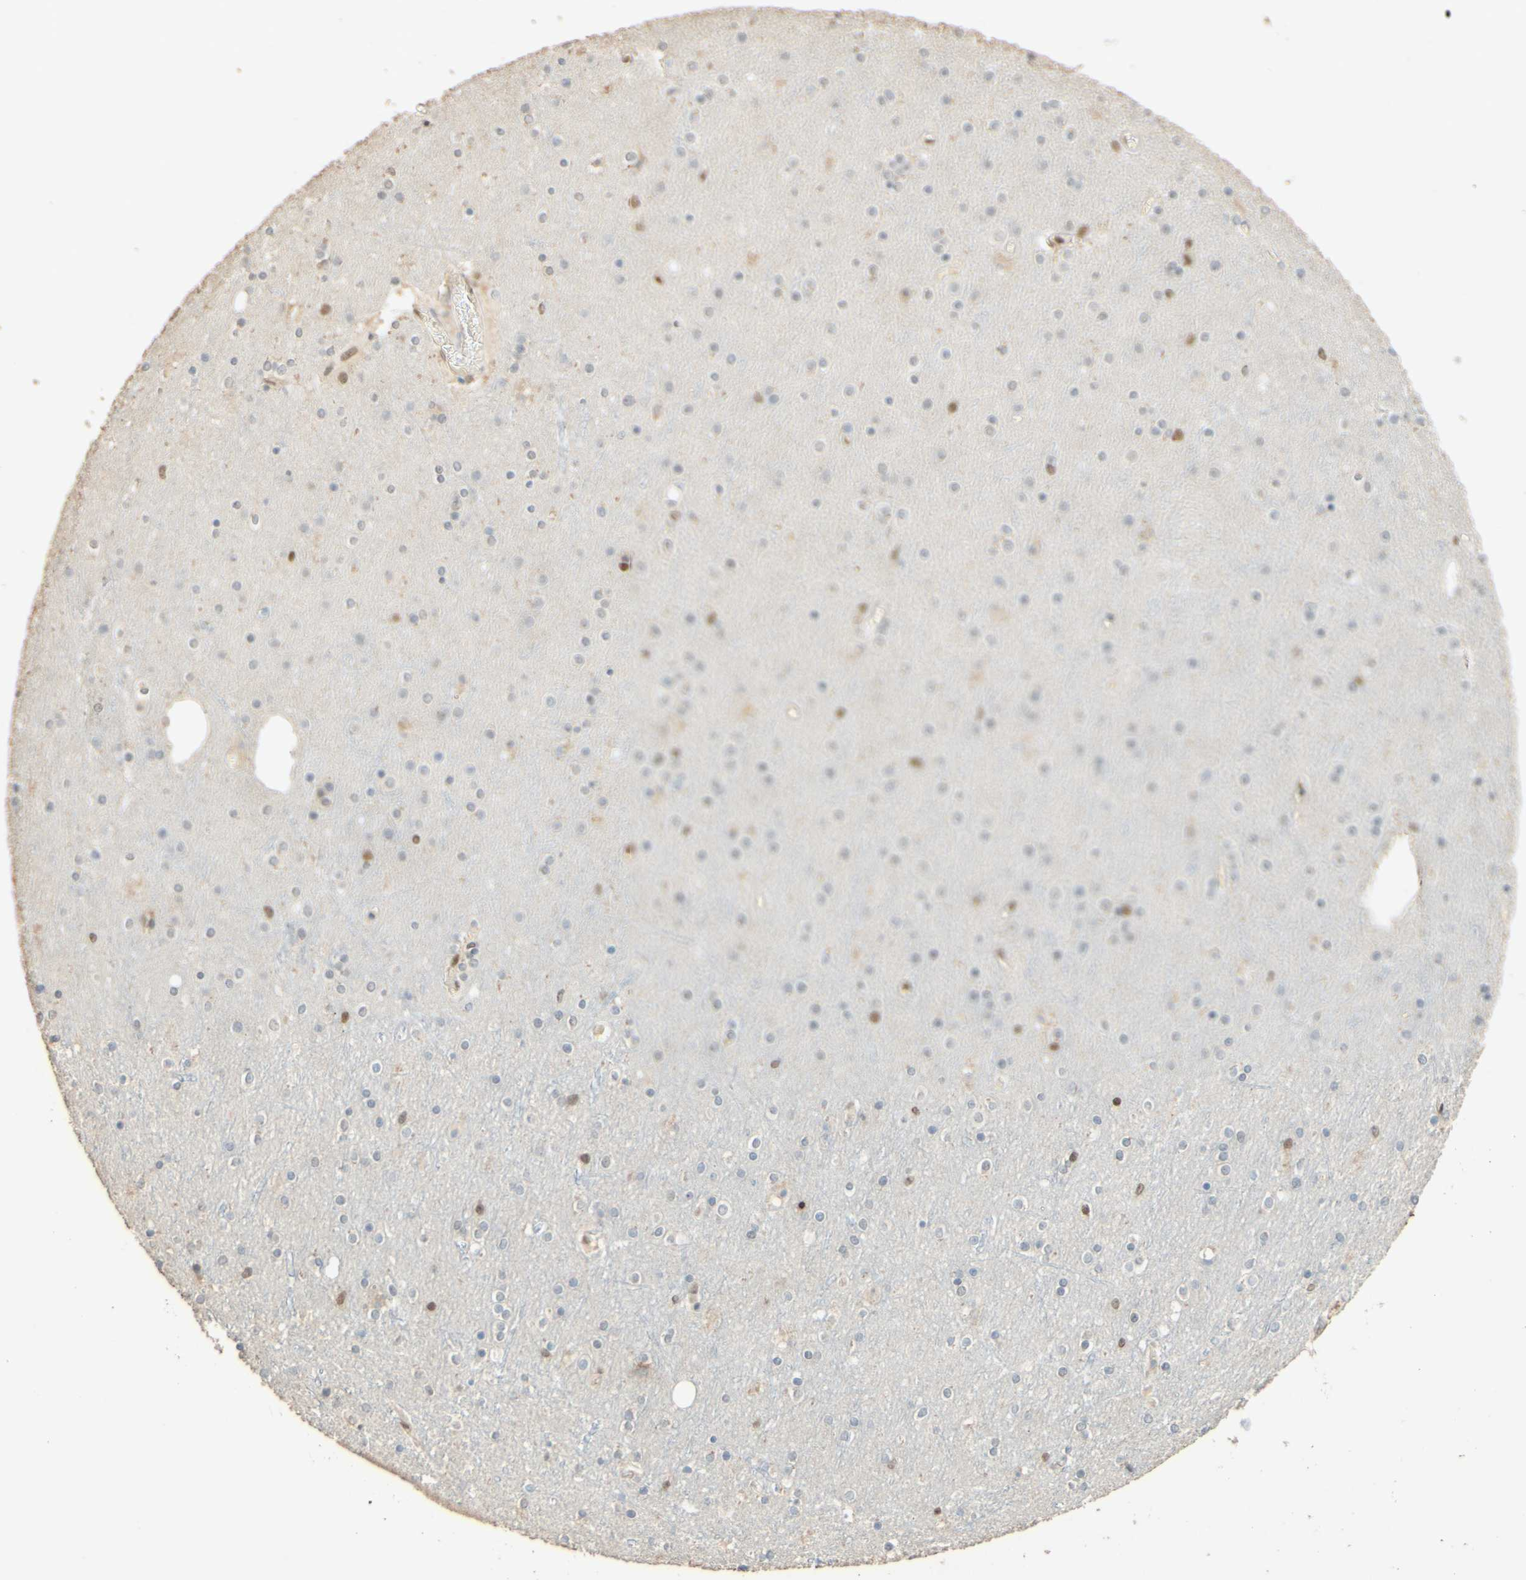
{"staining": {"intensity": "moderate", "quantity": "25%-75%", "location": "nuclear"}, "tissue": "cerebral cortex", "cell_type": "Endothelial cells", "image_type": "normal", "snomed": [{"axis": "morphology", "description": "Normal tissue, NOS"}, {"axis": "topography", "description": "Cerebral cortex"}], "caption": "Immunohistochemical staining of unremarkable cerebral cortex shows medium levels of moderate nuclear expression in approximately 25%-75% of endothelial cells.", "gene": "POLB", "patient": {"sex": "female", "age": 54}}